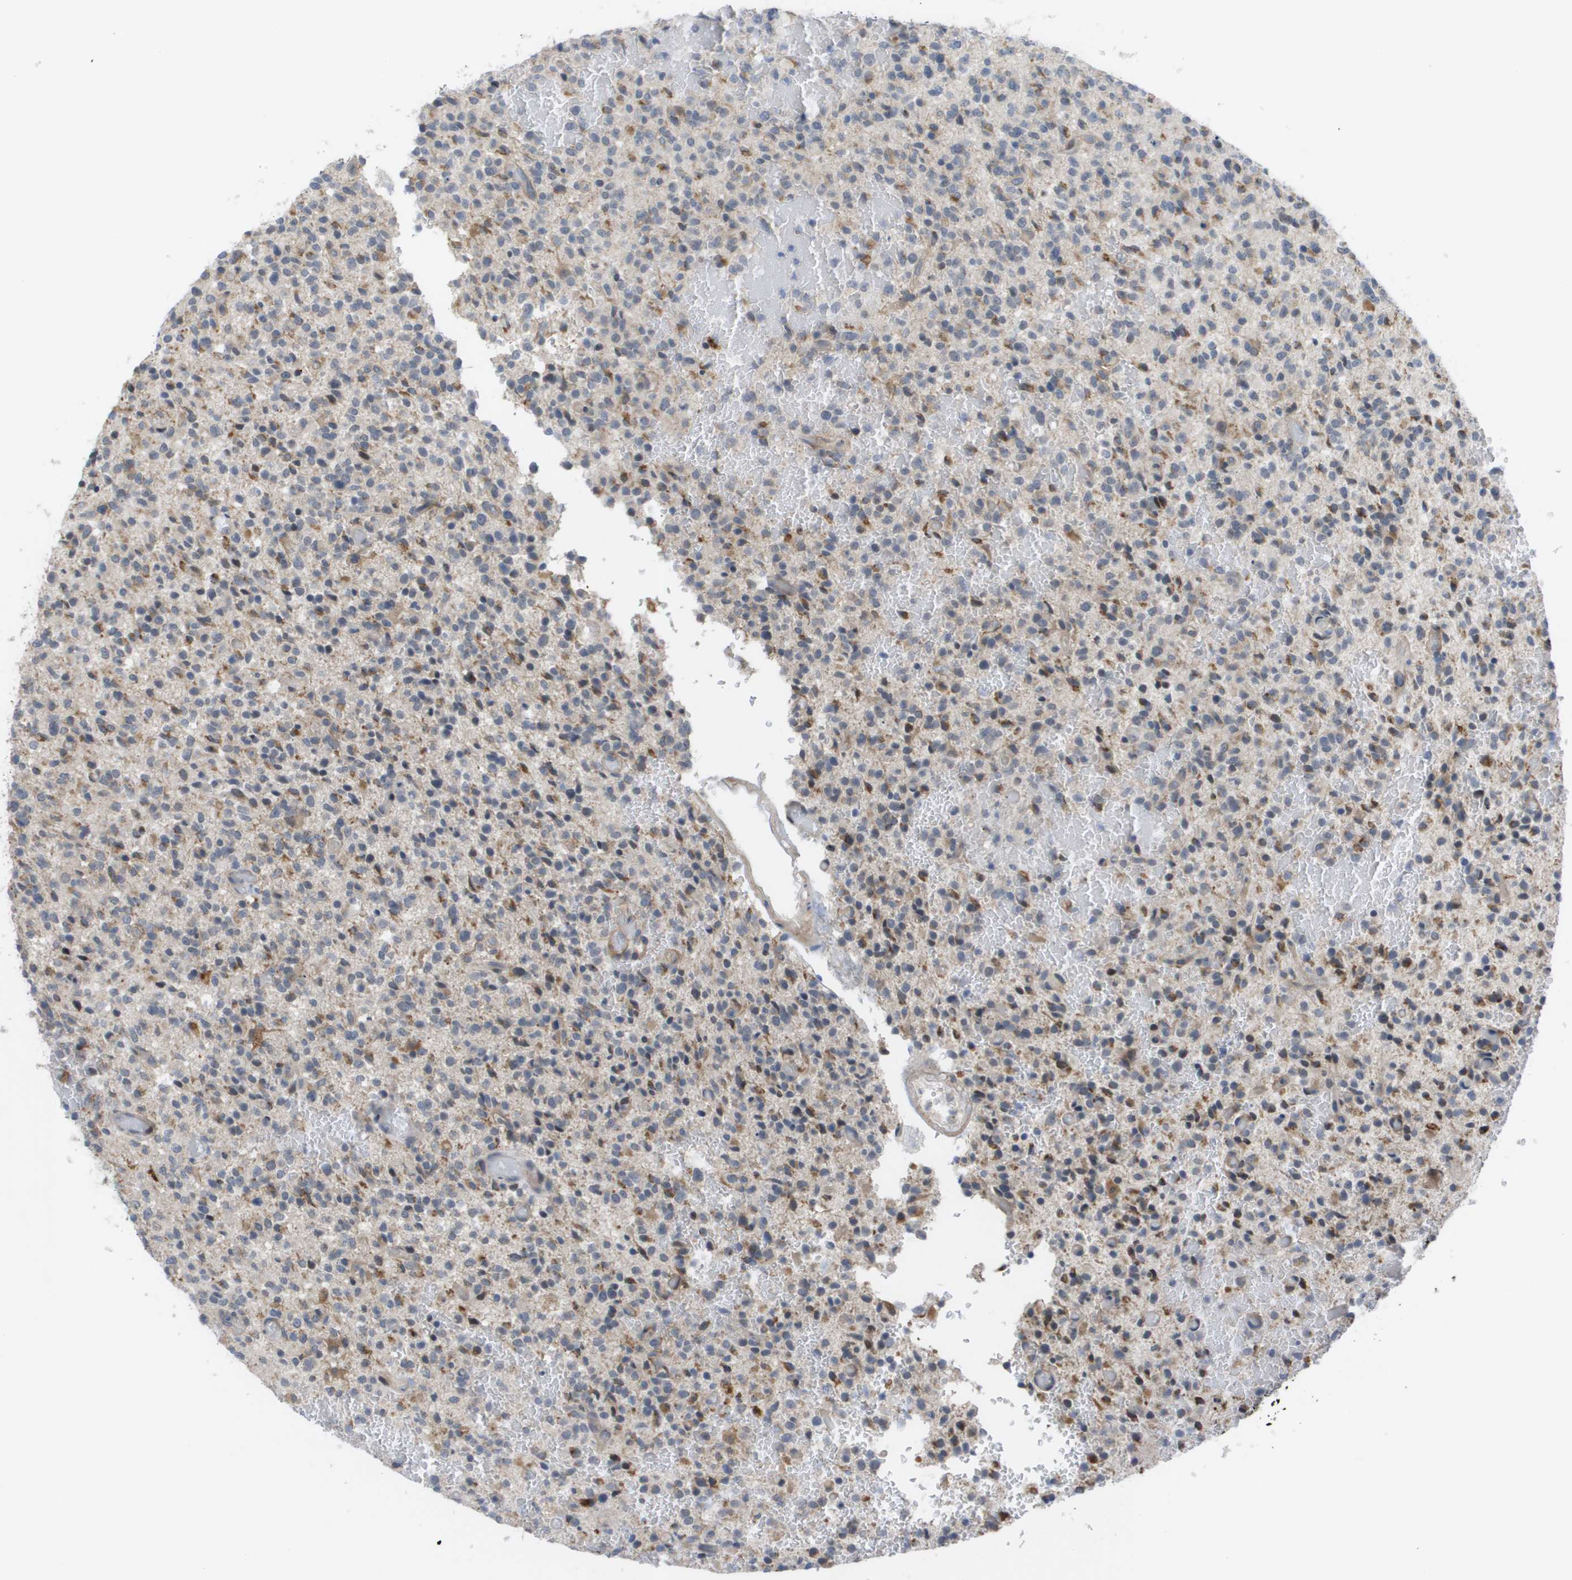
{"staining": {"intensity": "weak", "quantity": "25%-75%", "location": "cytoplasmic/membranous"}, "tissue": "glioma", "cell_type": "Tumor cells", "image_type": "cancer", "snomed": [{"axis": "morphology", "description": "Glioma, malignant, High grade"}, {"axis": "topography", "description": "Brain"}], "caption": "IHC micrograph of malignant high-grade glioma stained for a protein (brown), which shows low levels of weak cytoplasmic/membranous positivity in approximately 25%-75% of tumor cells.", "gene": "MTARC2", "patient": {"sex": "male", "age": 71}}